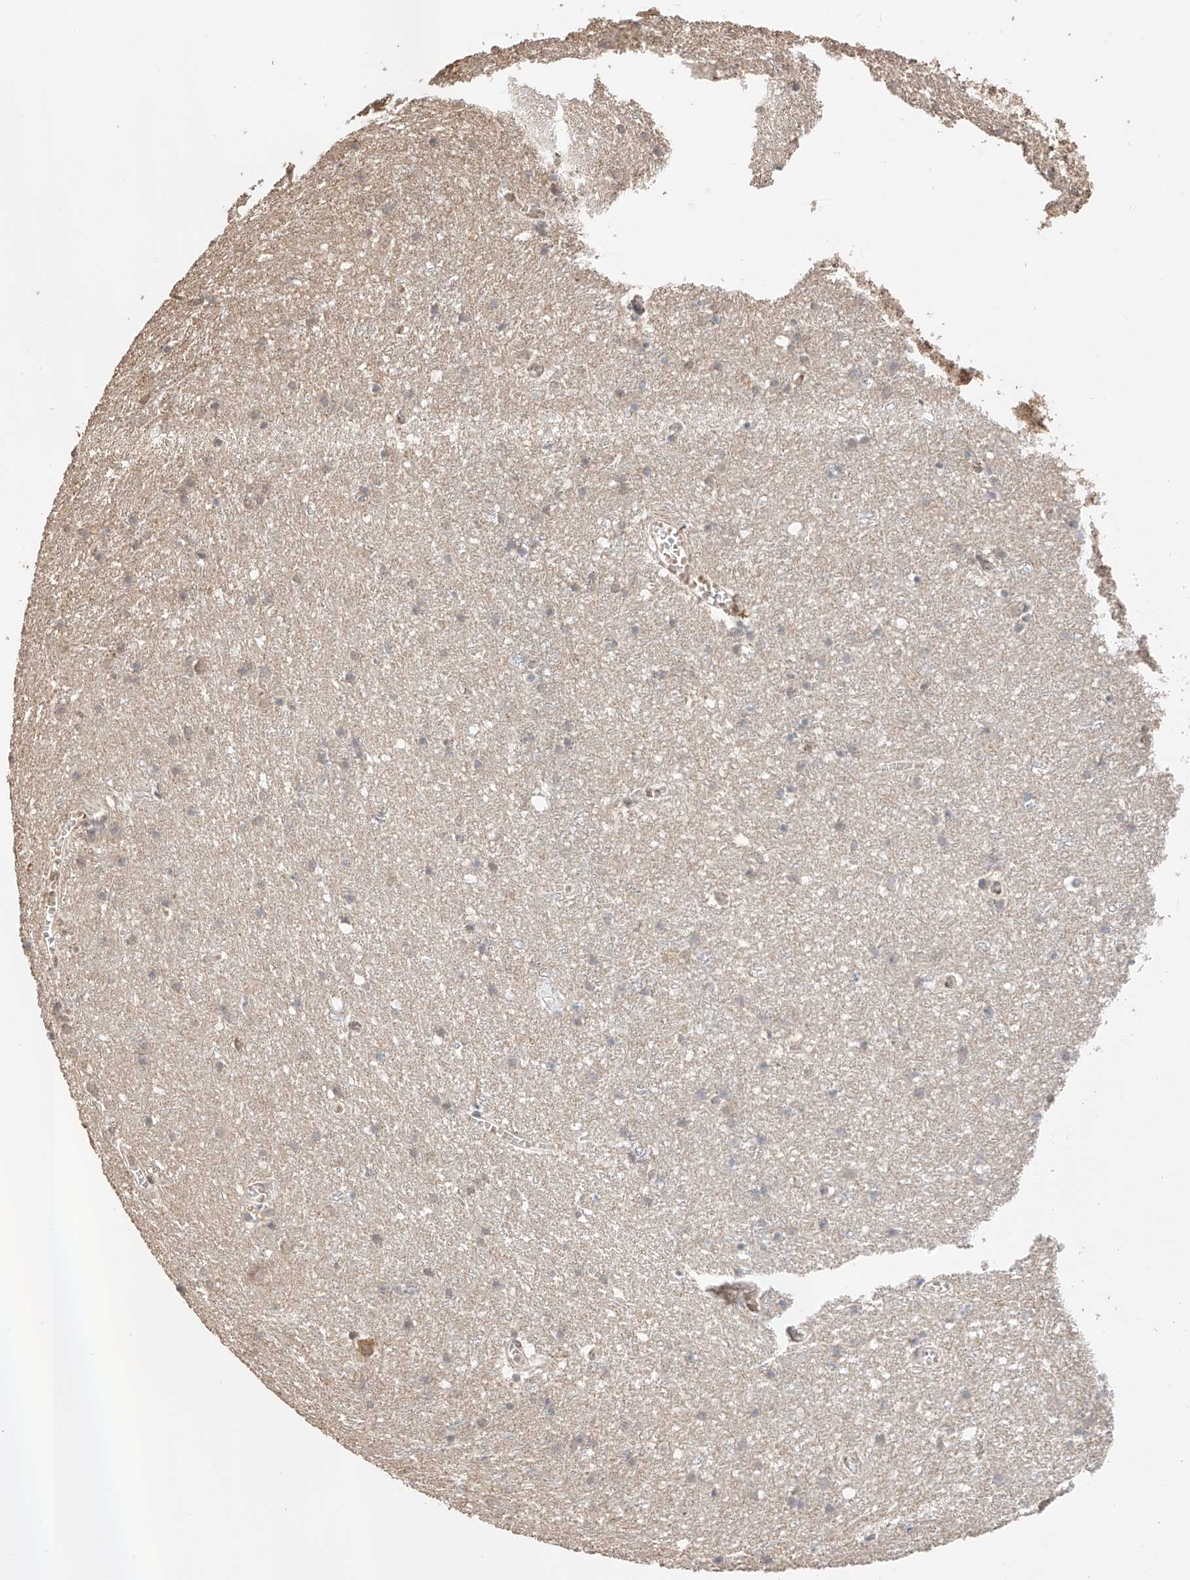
{"staining": {"intensity": "negative", "quantity": "none", "location": "none"}, "tissue": "cerebral cortex", "cell_type": "Endothelial cells", "image_type": "normal", "snomed": [{"axis": "morphology", "description": "Normal tissue, NOS"}, {"axis": "topography", "description": "Cerebral cortex"}], "caption": "The micrograph demonstrates no significant staining in endothelial cells of cerebral cortex.", "gene": "IL22RA2", "patient": {"sex": "female", "age": 64}}